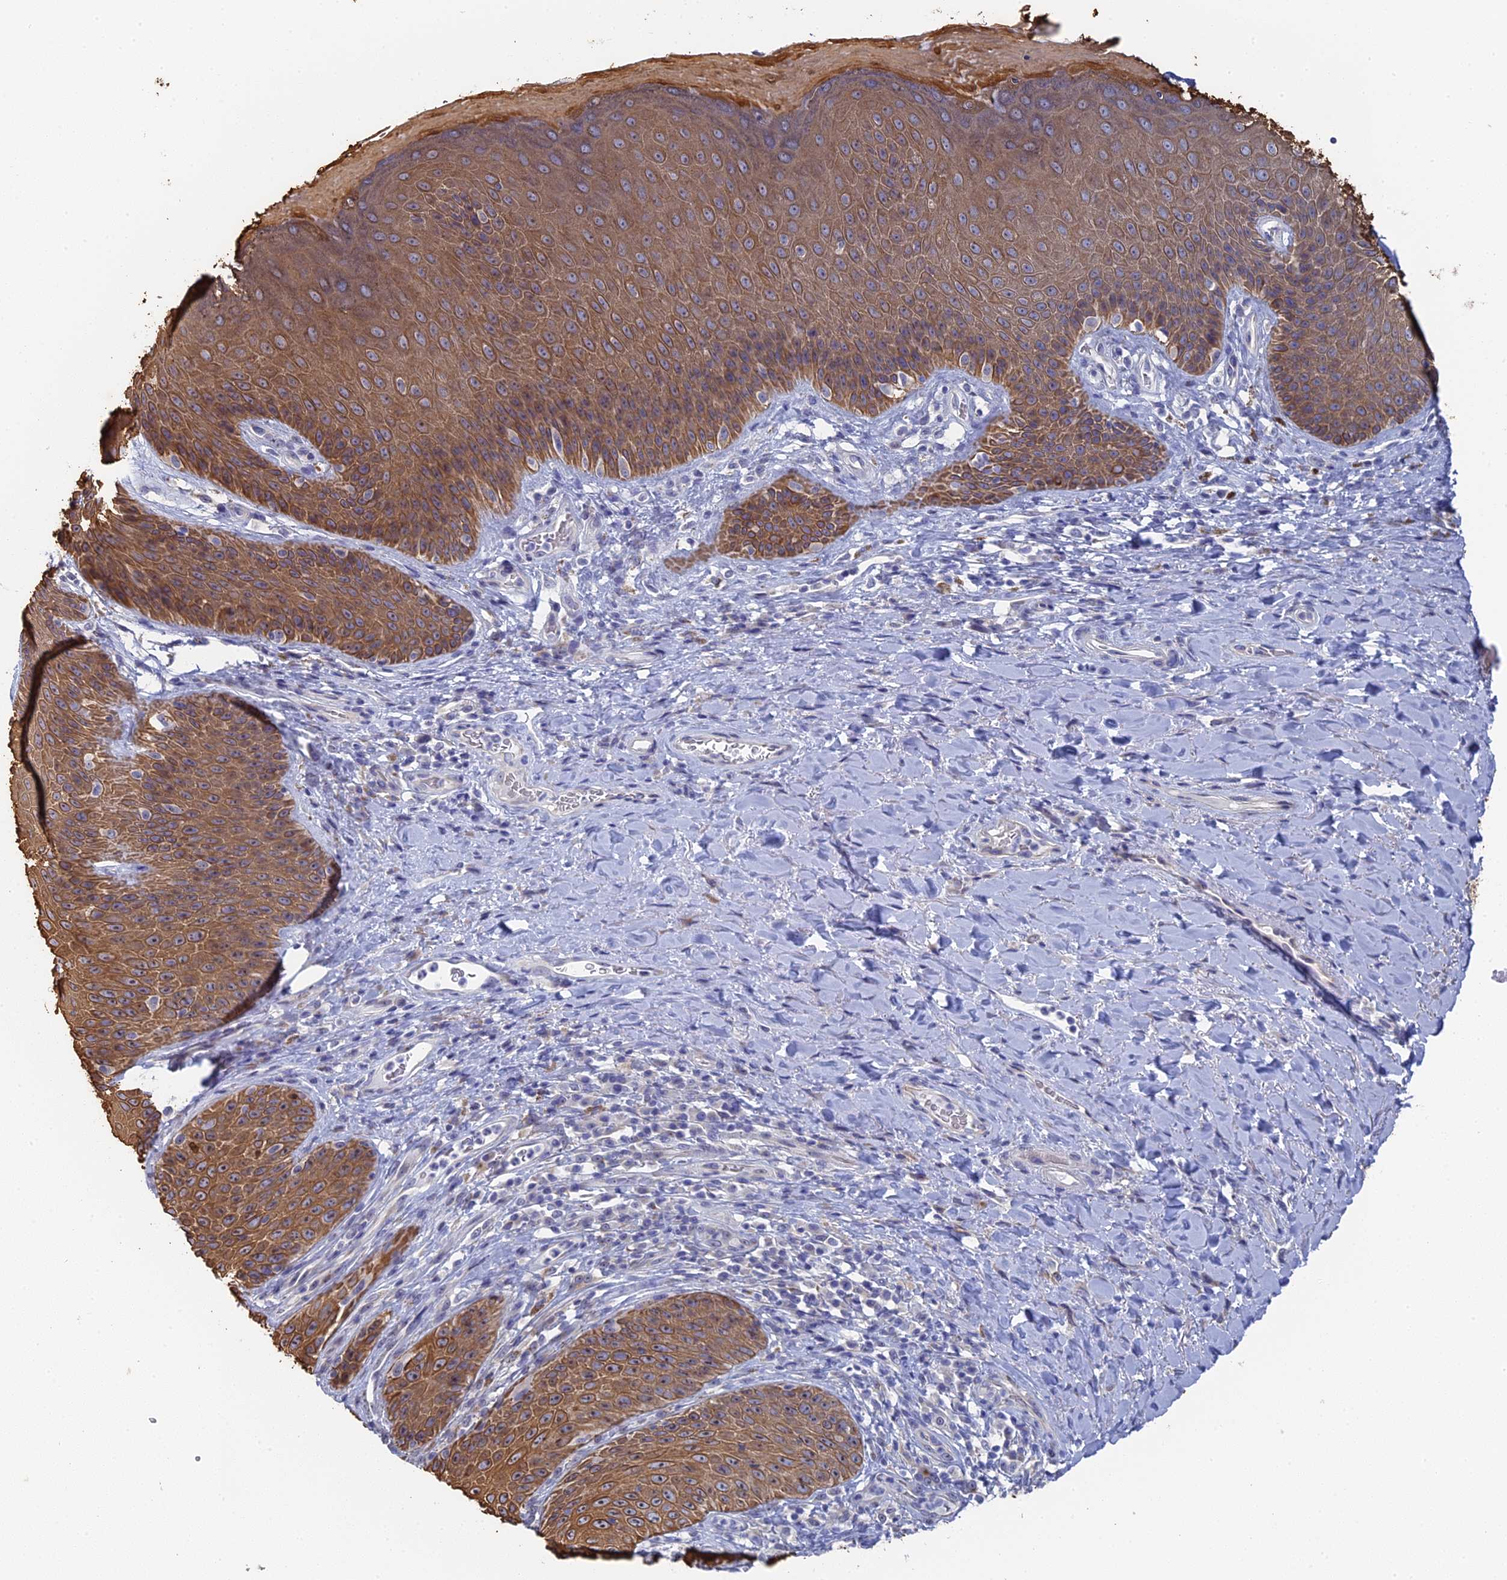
{"staining": {"intensity": "strong", "quantity": ">75%", "location": "cytoplasmic/membranous"}, "tissue": "skin", "cell_type": "Epidermal cells", "image_type": "normal", "snomed": [{"axis": "morphology", "description": "Normal tissue, NOS"}, {"axis": "topography", "description": "Anal"}], "caption": "Immunohistochemical staining of normal human skin displays high levels of strong cytoplasmic/membranous expression in approximately >75% of epidermal cells. The staining was performed using DAB (3,3'-diaminobenzidine) to visualize the protein expression in brown, while the nuclei were stained in blue with hematoxylin (Magnification: 20x).", "gene": "SRFBP1", "patient": {"sex": "female", "age": 89}}